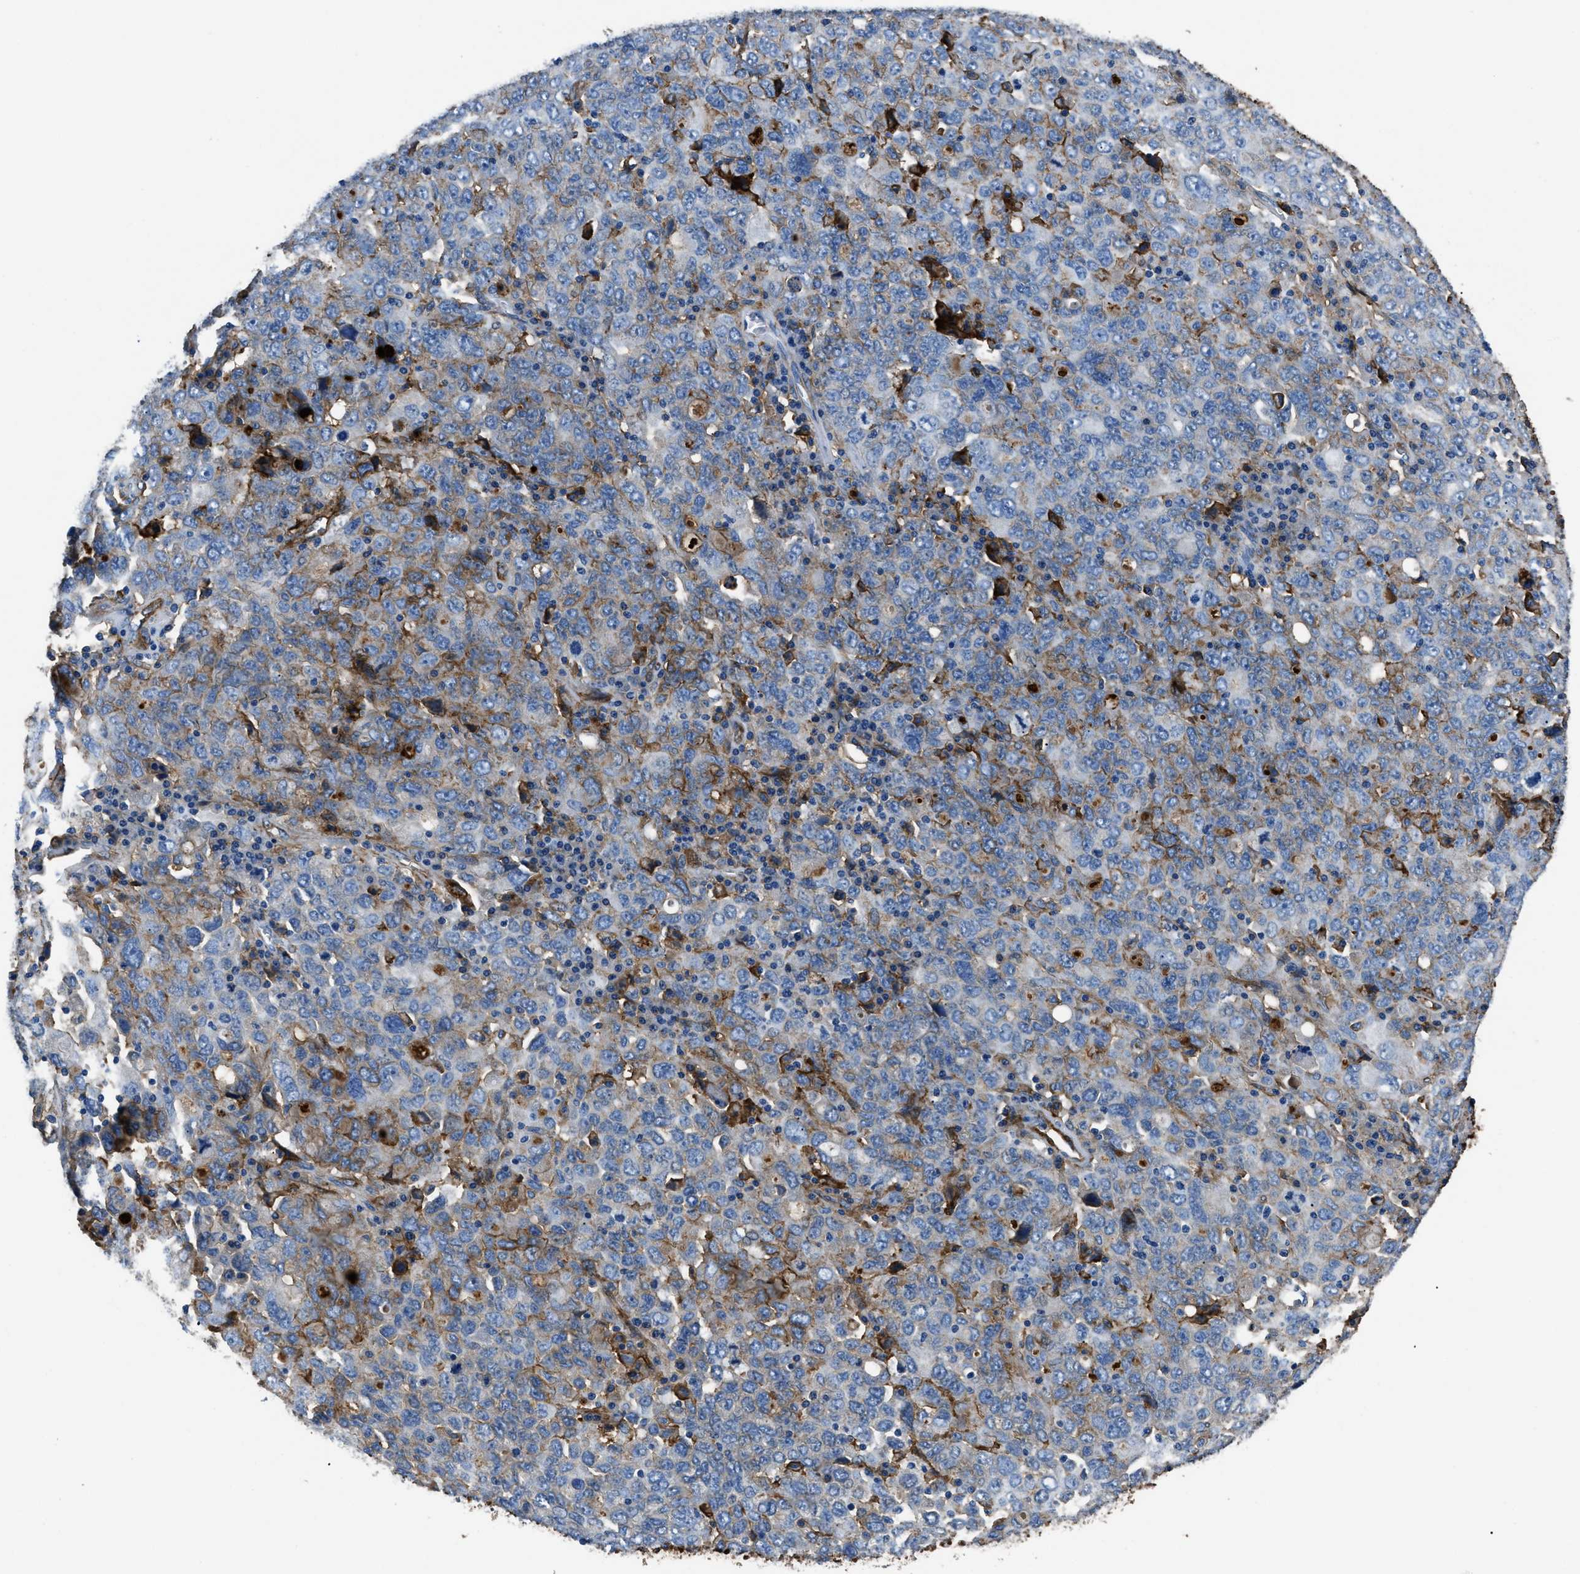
{"staining": {"intensity": "moderate", "quantity": "<25%", "location": "cytoplasmic/membranous"}, "tissue": "ovarian cancer", "cell_type": "Tumor cells", "image_type": "cancer", "snomed": [{"axis": "morphology", "description": "Carcinoma, endometroid"}, {"axis": "topography", "description": "Ovary"}], "caption": "DAB immunohistochemical staining of human ovarian cancer demonstrates moderate cytoplasmic/membranous protein staining in about <25% of tumor cells.", "gene": "CD276", "patient": {"sex": "female", "age": 62}}